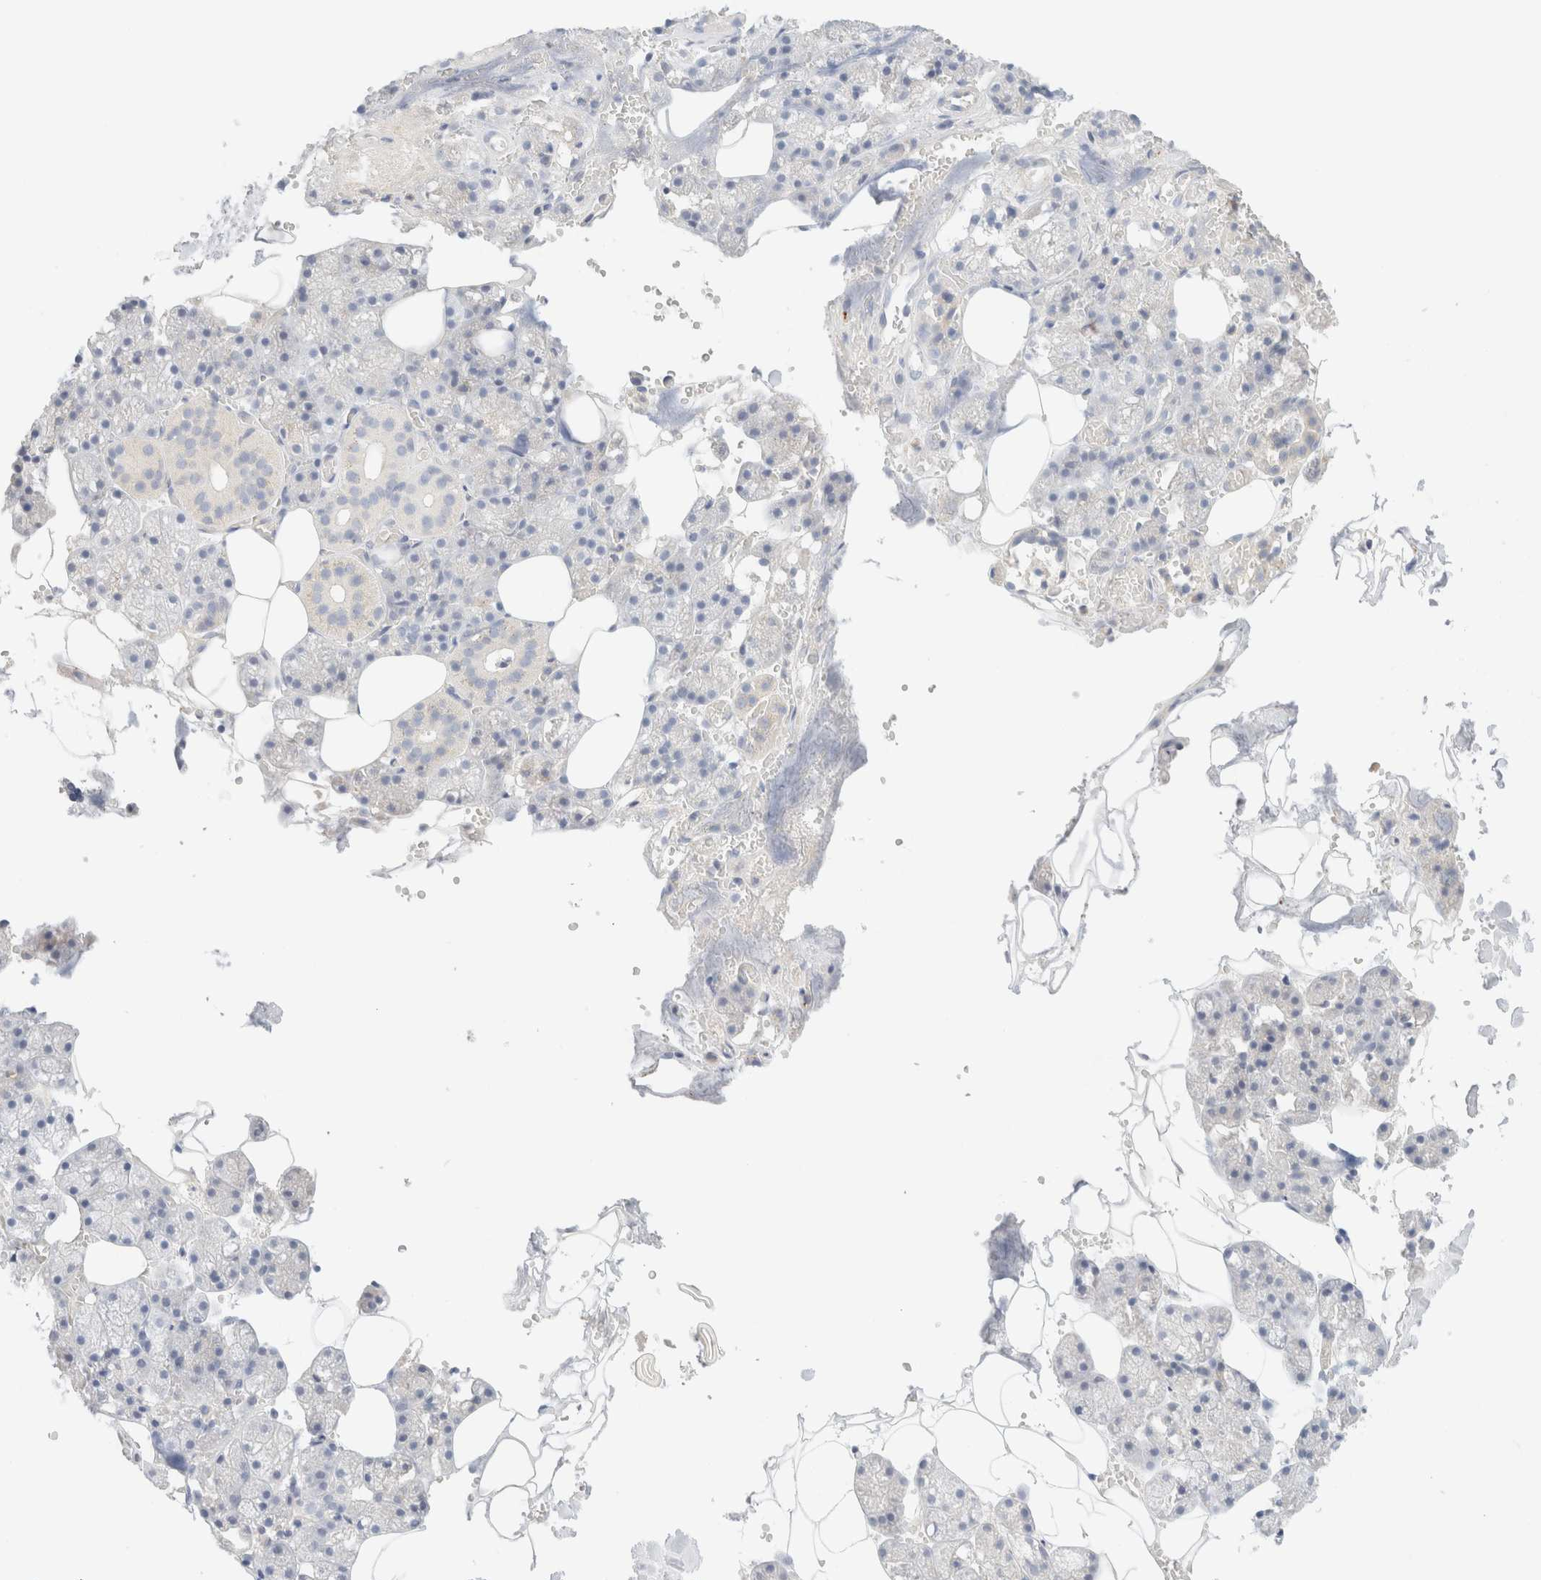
{"staining": {"intensity": "negative", "quantity": "none", "location": "none"}, "tissue": "salivary gland", "cell_type": "Glandular cells", "image_type": "normal", "snomed": [{"axis": "morphology", "description": "Normal tissue, NOS"}, {"axis": "topography", "description": "Salivary gland"}], "caption": "Immunohistochemistry (IHC) histopathology image of normal salivary gland: human salivary gland stained with DAB (3,3'-diaminobenzidine) reveals no significant protein staining in glandular cells.", "gene": "SARM1", "patient": {"sex": "male", "age": 62}}